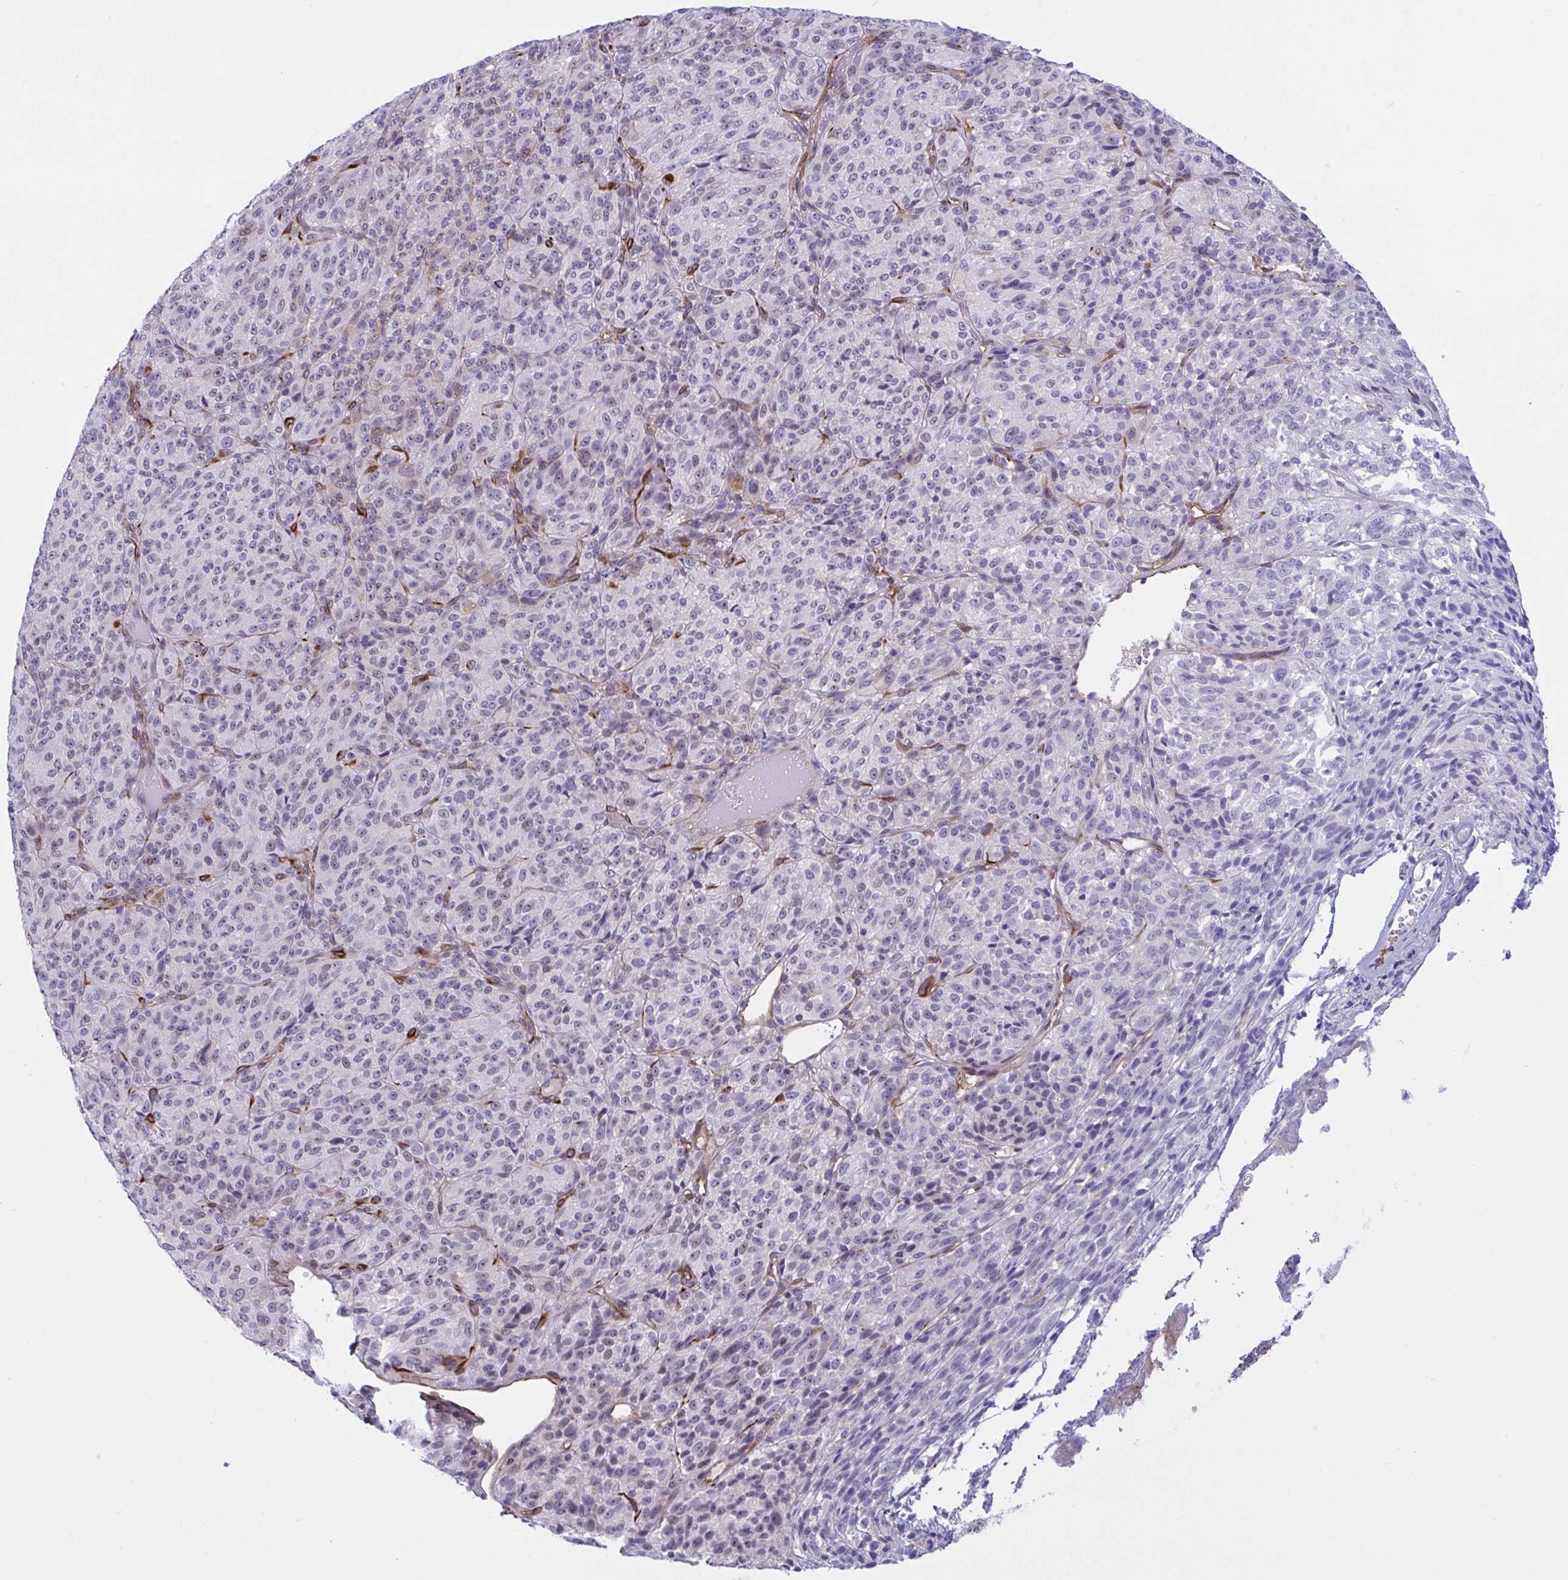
{"staining": {"intensity": "negative", "quantity": "none", "location": "none"}, "tissue": "melanoma", "cell_type": "Tumor cells", "image_type": "cancer", "snomed": [{"axis": "morphology", "description": "Malignant melanoma, Metastatic site"}, {"axis": "topography", "description": "Brain"}], "caption": "An IHC photomicrograph of melanoma is shown. There is no staining in tumor cells of melanoma.", "gene": "PRRT4", "patient": {"sex": "female", "age": 56}}